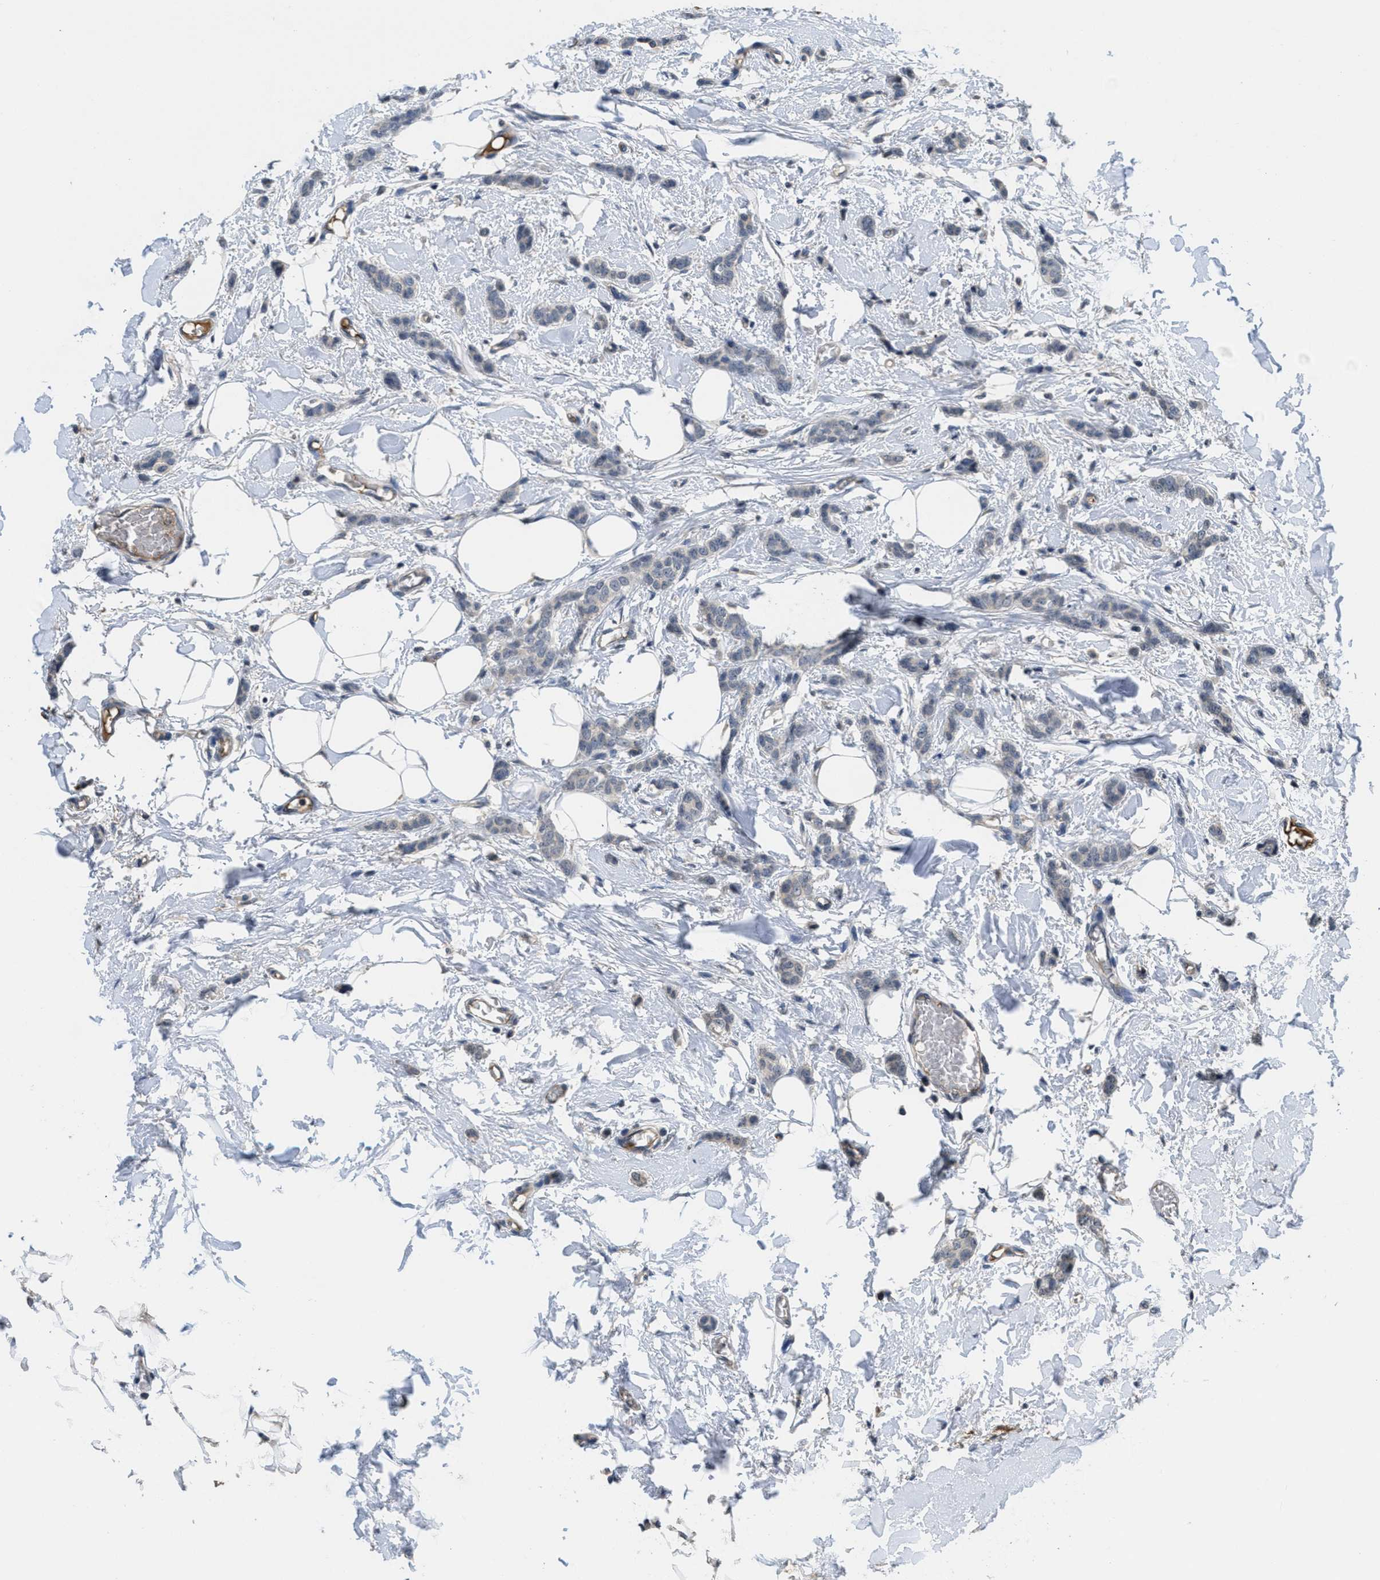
{"staining": {"intensity": "weak", "quantity": "<25%", "location": "cytoplasmic/membranous"}, "tissue": "breast cancer", "cell_type": "Tumor cells", "image_type": "cancer", "snomed": [{"axis": "morphology", "description": "Lobular carcinoma"}, {"axis": "topography", "description": "Skin"}, {"axis": "topography", "description": "Breast"}], "caption": "IHC of human lobular carcinoma (breast) shows no expression in tumor cells.", "gene": "ANGPT1", "patient": {"sex": "female", "age": 46}}